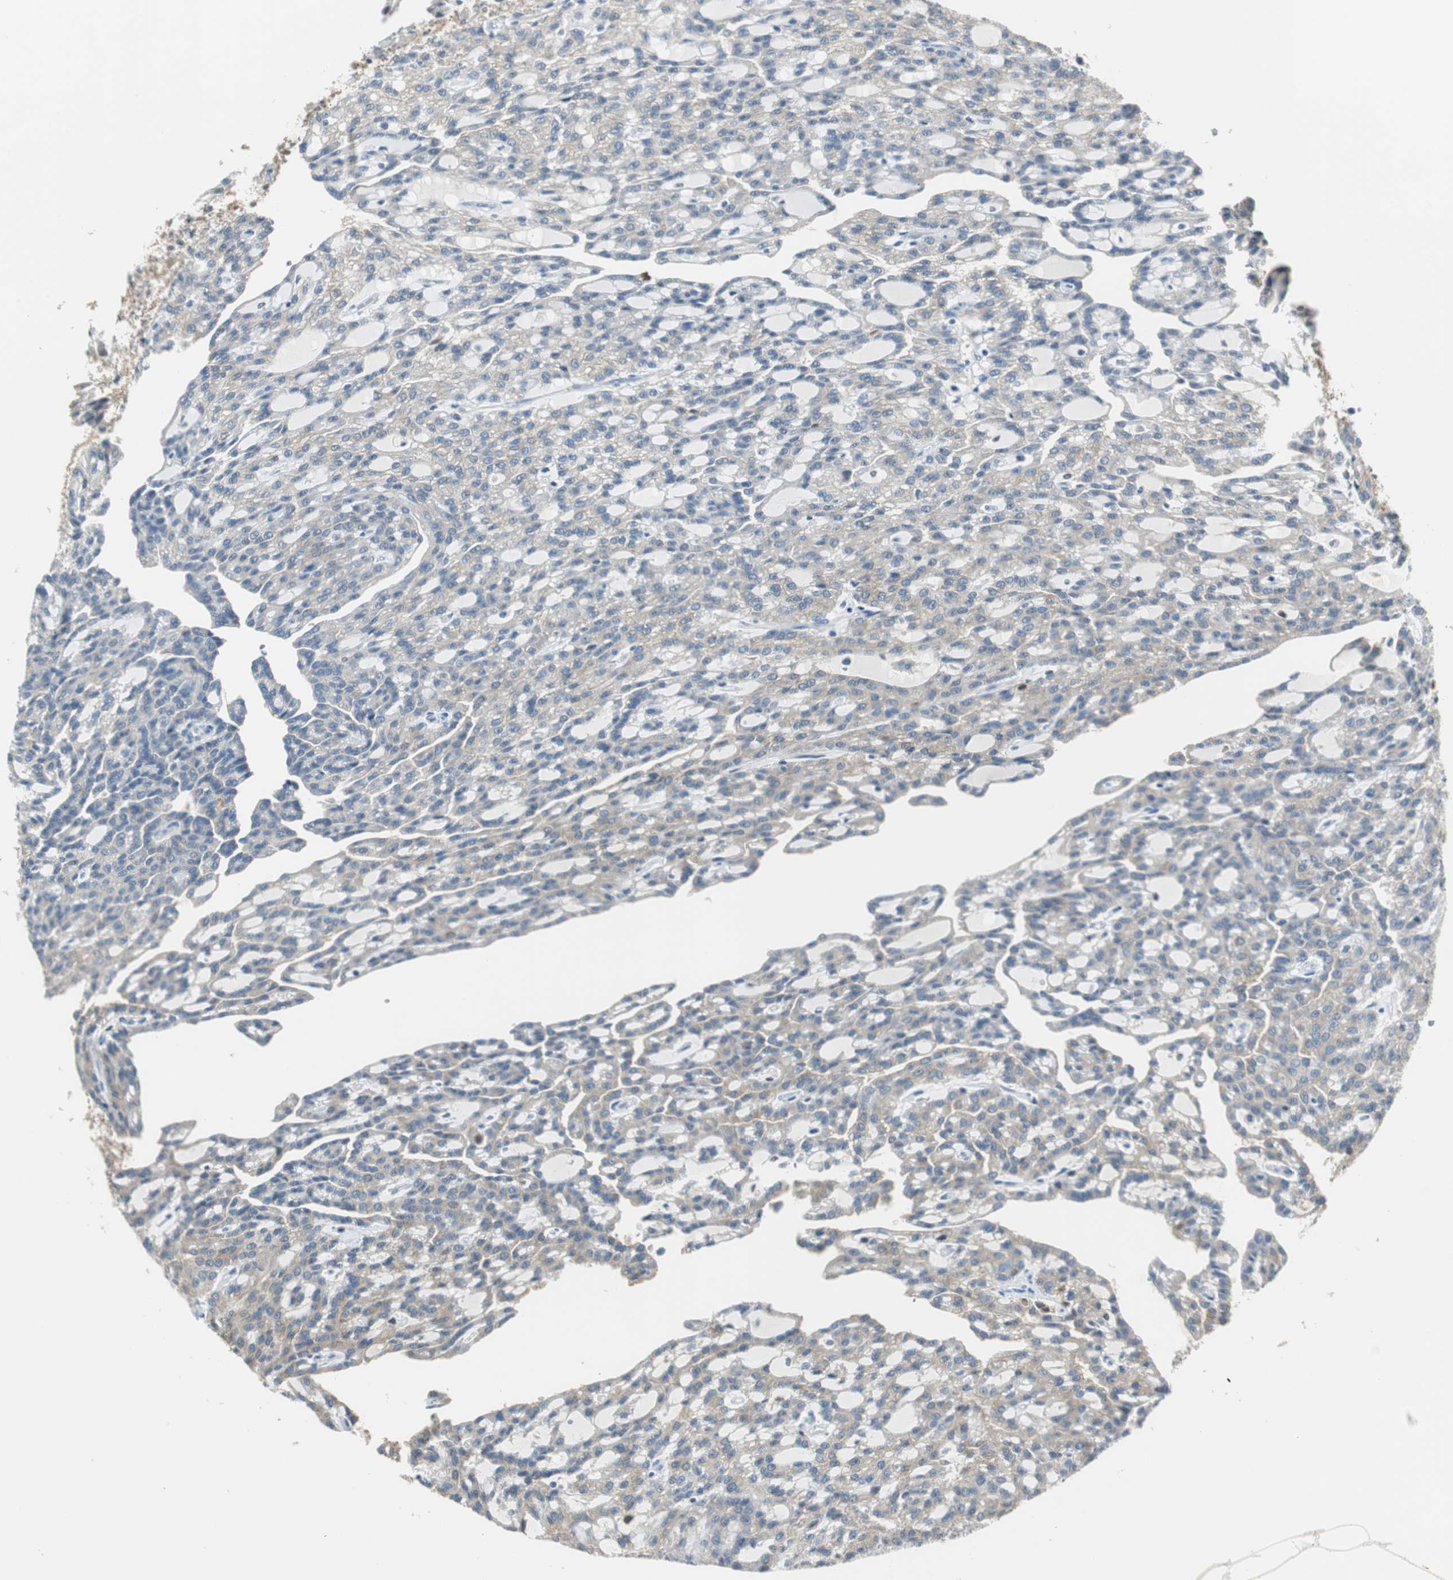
{"staining": {"intensity": "weak", "quantity": "<25%", "location": "cytoplasmic/membranous"}, "tissue": "renal cancer", "cell_type": "Tumor cells", "image_type": "cancer", "snomed": [{"axis": "morphology", "description": "Adenocarcinoma, NOS"}, {"axis": "topography", "description": "Kidney"}], "caption": "Immunohistochemistry (IHC) histopathology image of renal cancer stained for a protein (brown), which reveals no expression in tumor cells. (Stains: DAB (3,3'-diaminobenzidine) IHC with hematoxylin counter stain, Microscopy: brightfield microscopy at high magnification).", "gene": "MSTO1", "patient": {"sex": "male", "age": 63}}